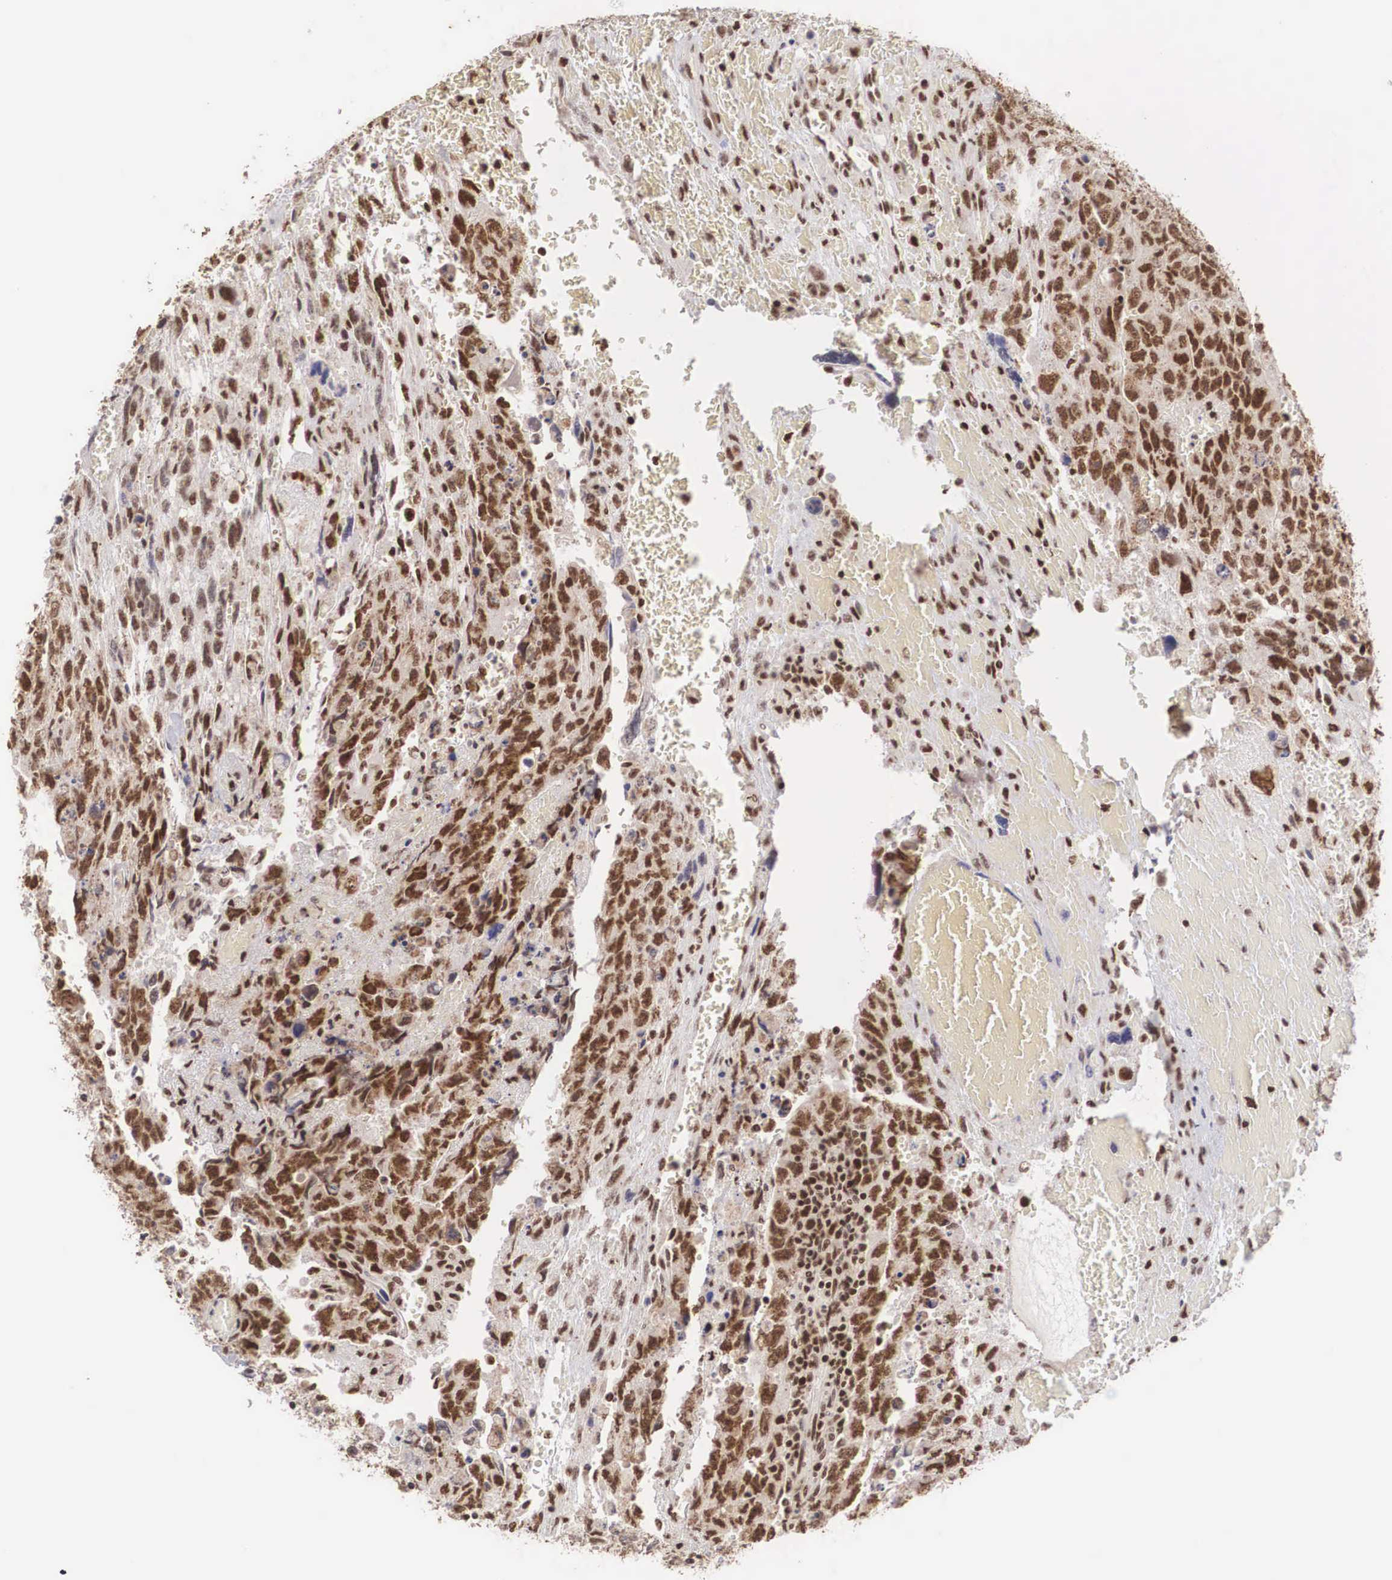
{"staining": {"intensity": "strong", "quantity": ">75%", "location": "nuclear"}, "tissue": "testis cancer", "cell_type": "Tumor cells", "image_type": "cancer", "snomed": [{"axis": "morphology", "description": "Carcinoma, Embryonal, NOS"}, {"axis": "topography", "description": "Testis"}], "caption": "About >75% of tumor cells in human embryonal carcinoma (testis) display strong nuclear protein staining as visualized by brown immunohistochemical staining.", "gene": "HTATSF1", "patient": {"sex": "male", "age": 28}}